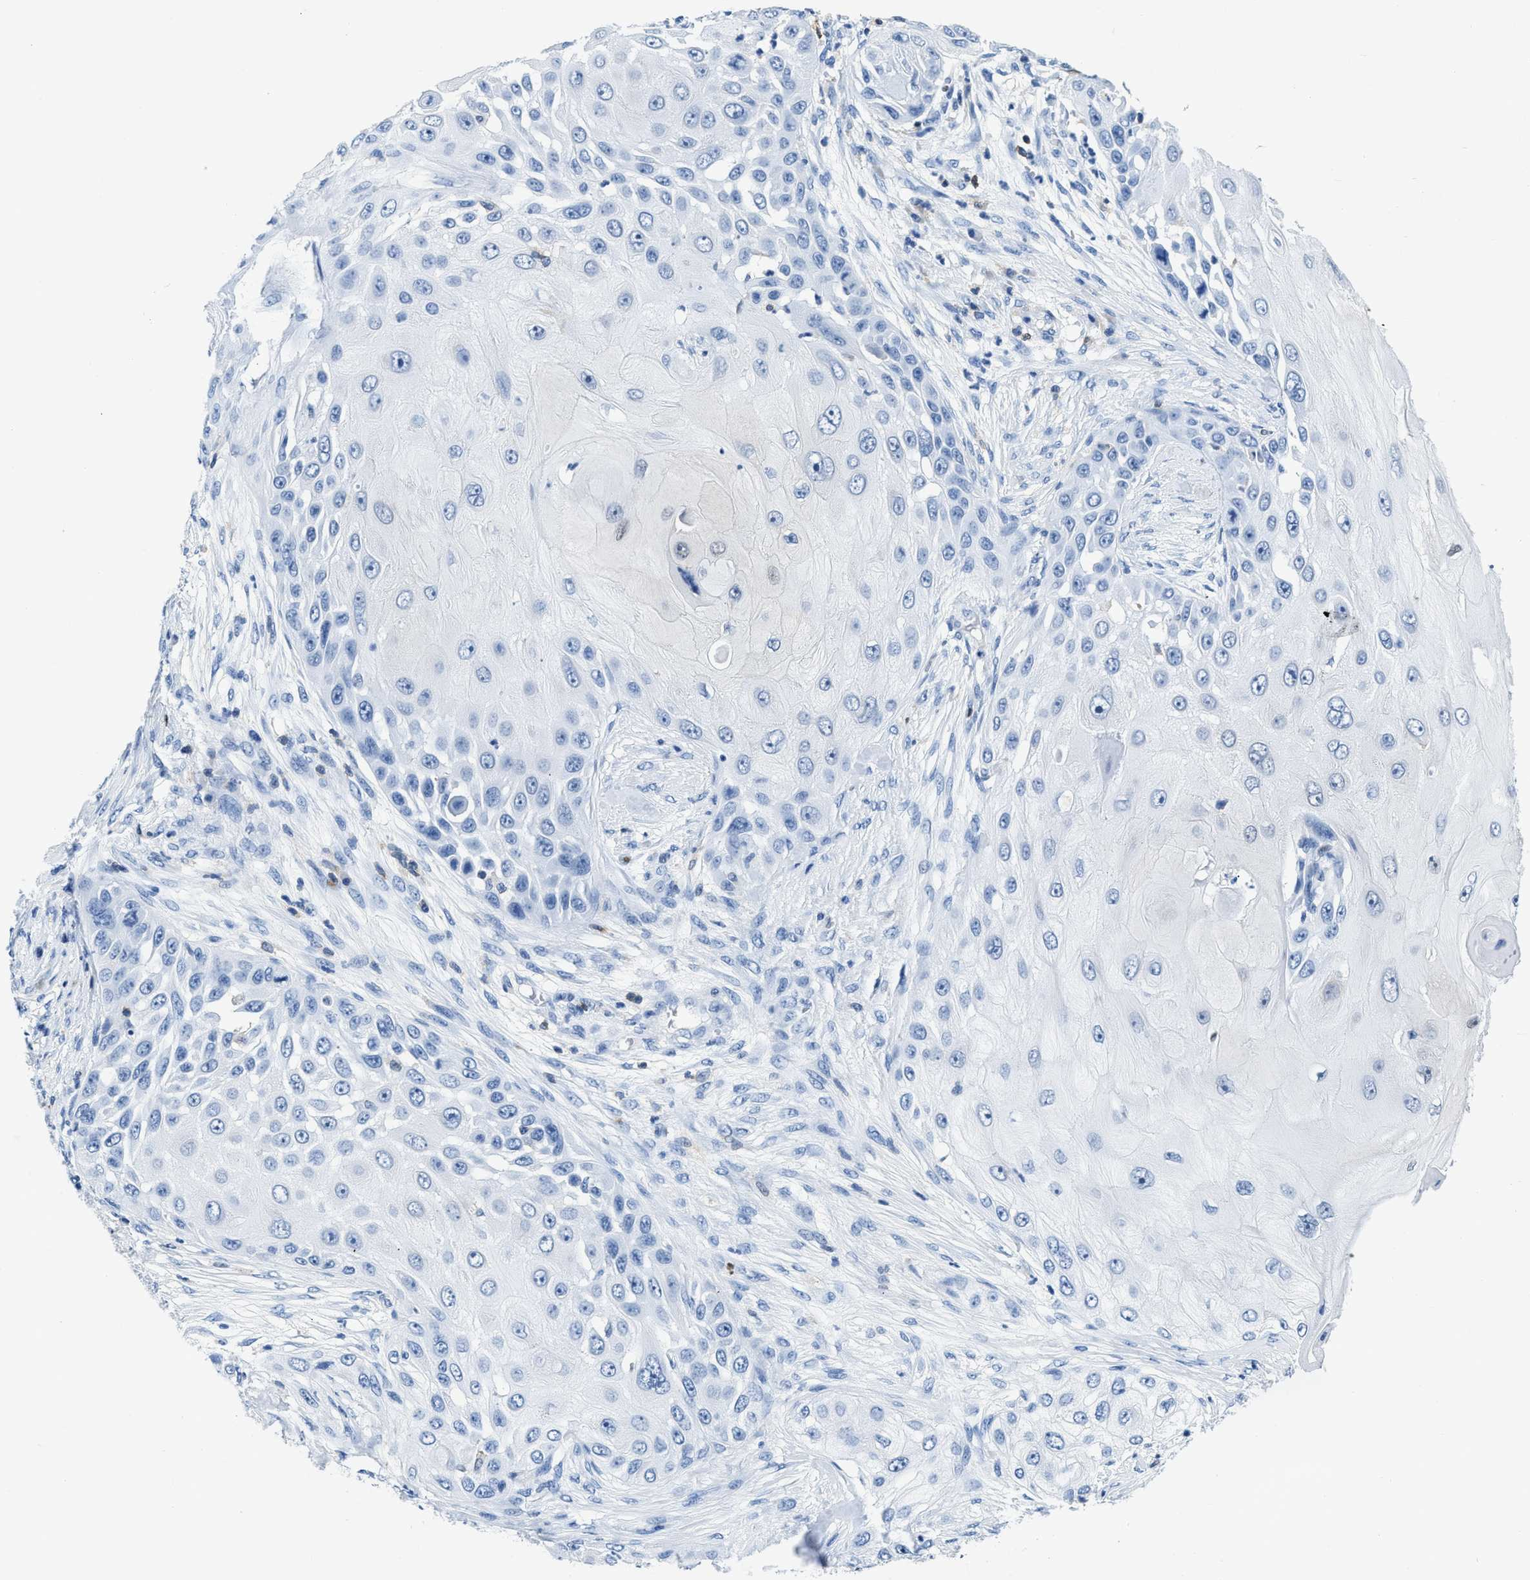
{"staining": {"intensity": "negative", "quantity": "none", "location": "none"}, "tissue": "skin cancer", "cell_type": "Tumor cells", "image_type": "cancer", "snomed": [{"axis": "morphology", "description": "Squamous cell carcinoma, NOS"}, {"axis": "topography", "description": "Skin"}], "caption": "This is an immunohistochemistry (IHC) histopathology image of human skin squamous cell carcinoma. There is no expression in tumor cells.", "gene": "NFATC2", "patient": {"sex": "female", "age": 44}}